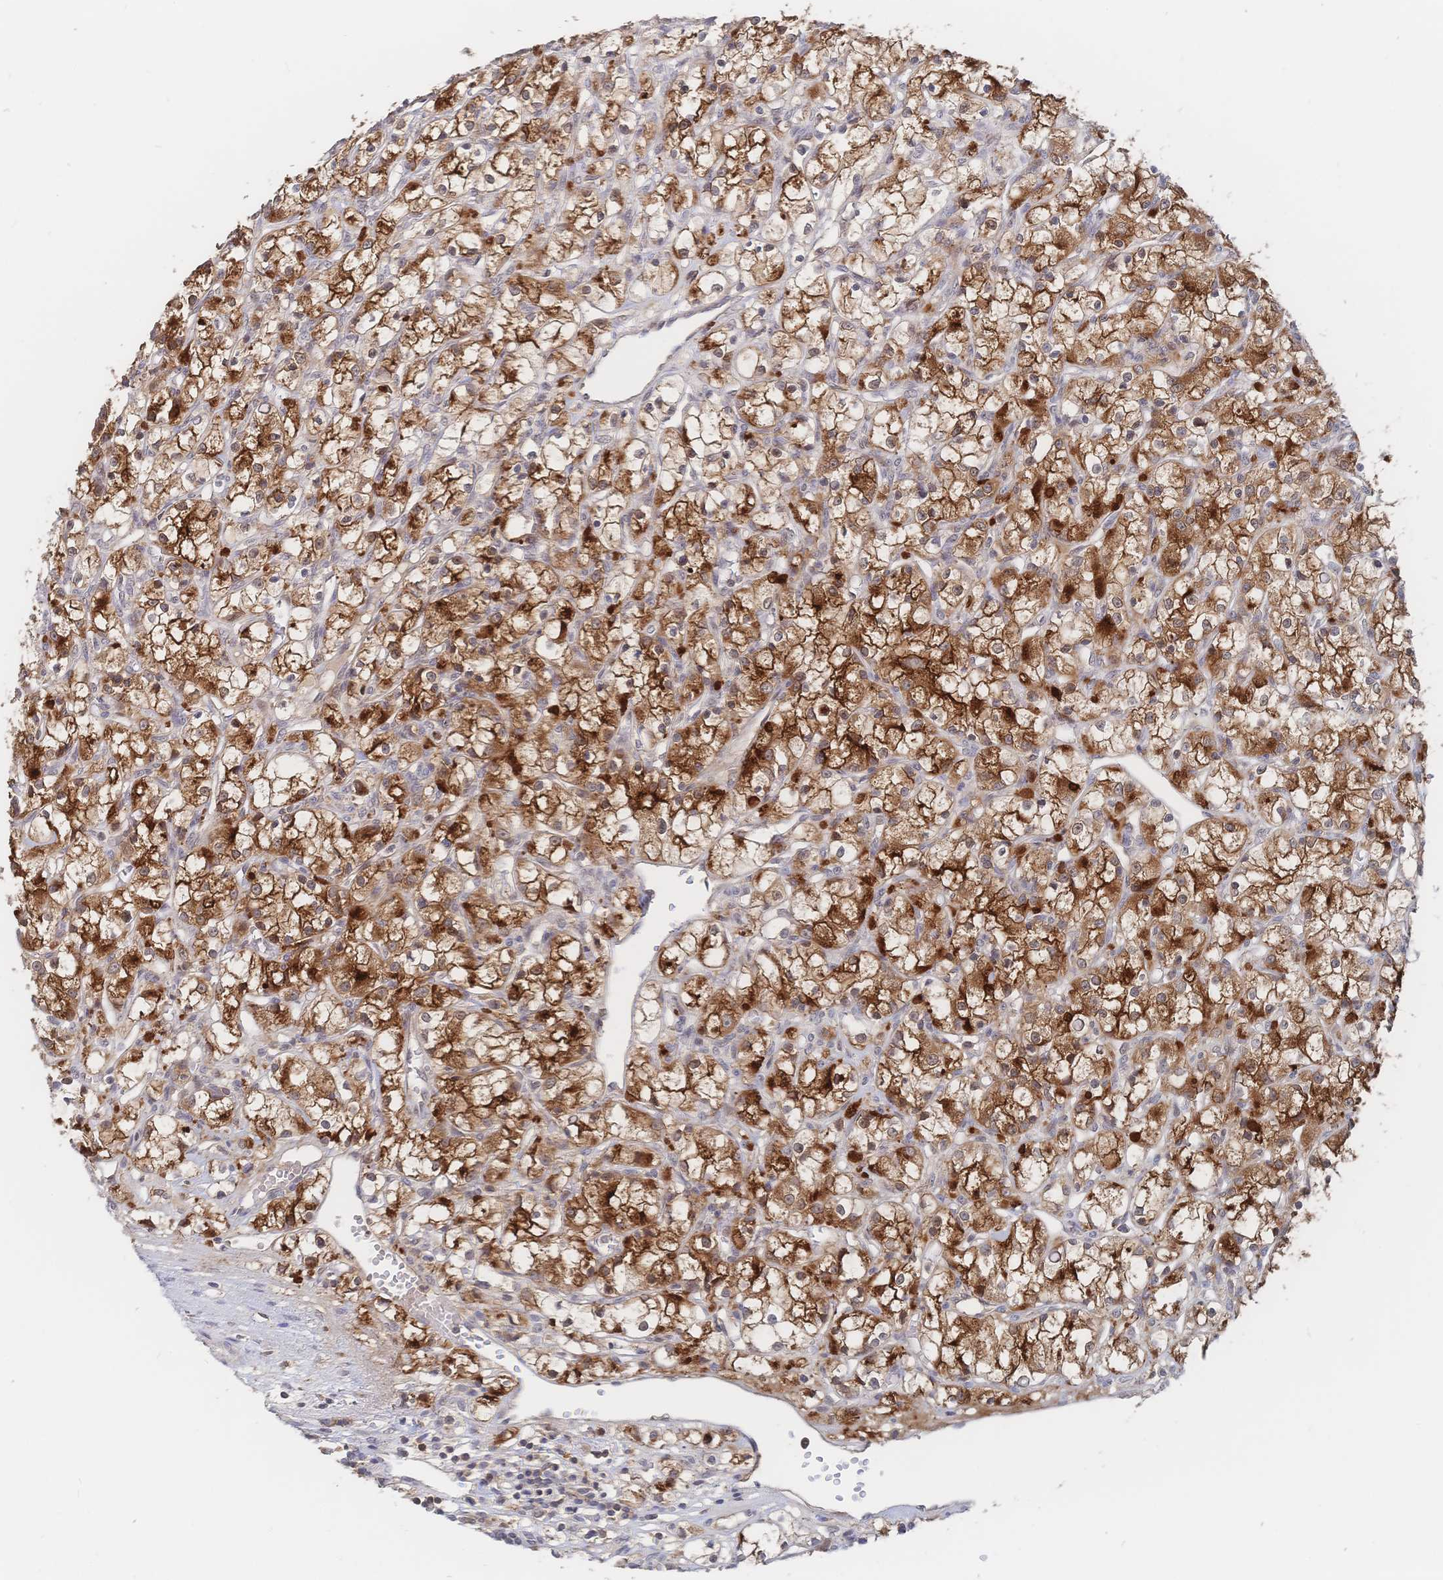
{"staining": {"intensity": "strong", "quantity": ">75%", "location": "cytoplasmic/membranous"}, "tissue": "renal cancer", "cell_type": "Tumor cells", "image_type": "cancer", "snomed": [{"axis": "morphology", "description": "Adenocarcinoma, NOS"}, {"axis": "topography", "description": "Kidney"}], "caption": "This photomicrograph demonstrates immunohistochemistry staining of human renal cancer, with high strong cytoplasmic/membranous positivity in approximately >75% of tumor cells.", "gene": "LRP5", "patient": {"sex": "female", "age": 59}}